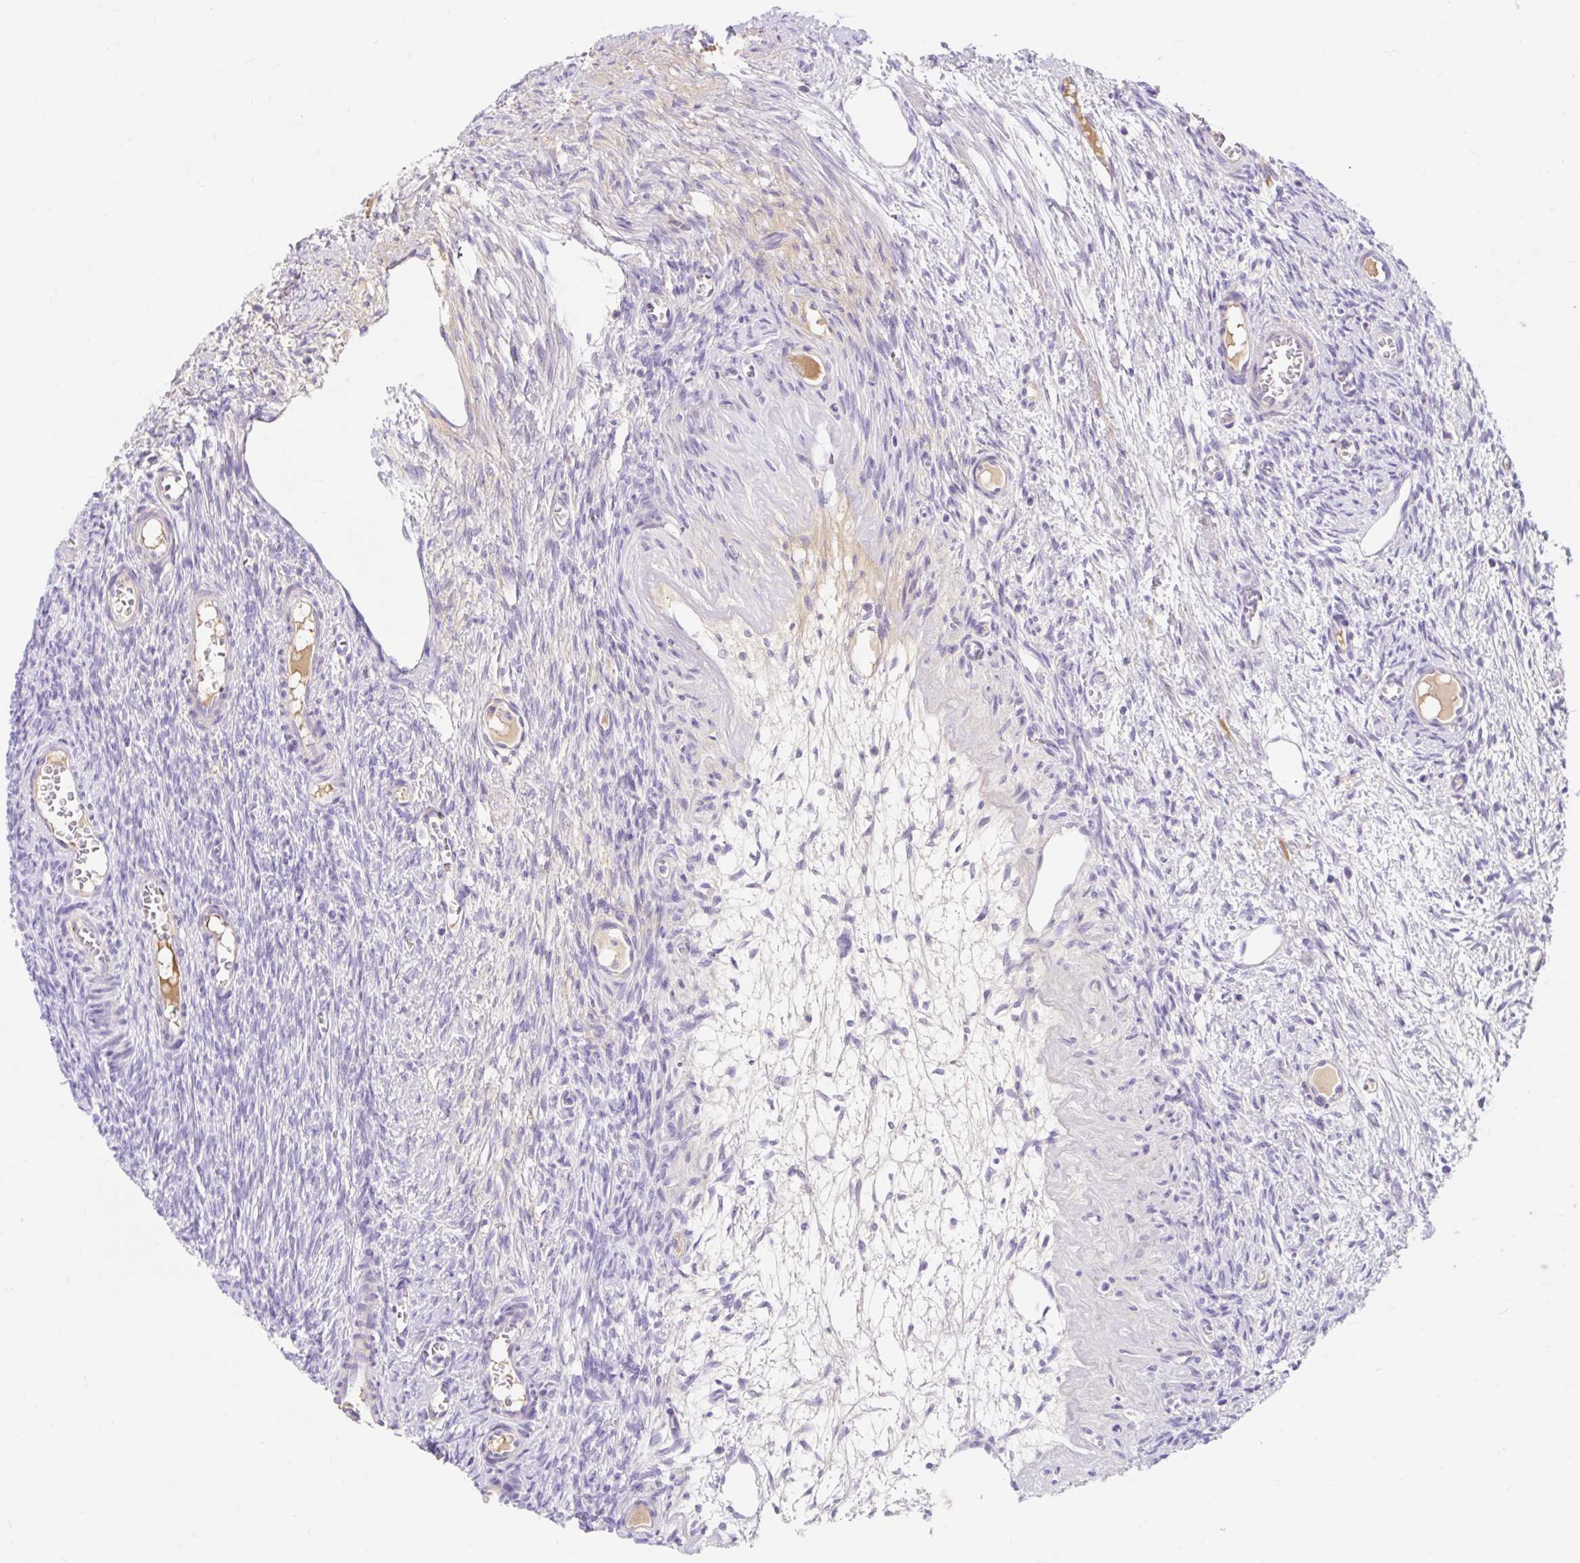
{"staining": {"intensity": "negative", "quantity": "none", "location": "none"}, "tissue": "ovary", "cell_type": "Ovarian stroma cells", "image_type": "normal", "snomed": [{"axis": "morphology", "description": "Normal tissue, NOS"}, {"axis": "topography", "description": "Ovary"}], "caption": "A high-resolution photomicrograph shows immunohistochemistry staining of unremarkable ovary, which displays no significant expression in ovarian stroma cells. The staining was performed using DAB (3,3'-diaminobenzidine) to visualize the protein expression in brown, while the nuclei were stained in blue with hematoxylin (Magnification: 20x).", "gene": "SLC28A1", "patient": {"sex": "female", "age": 44}}